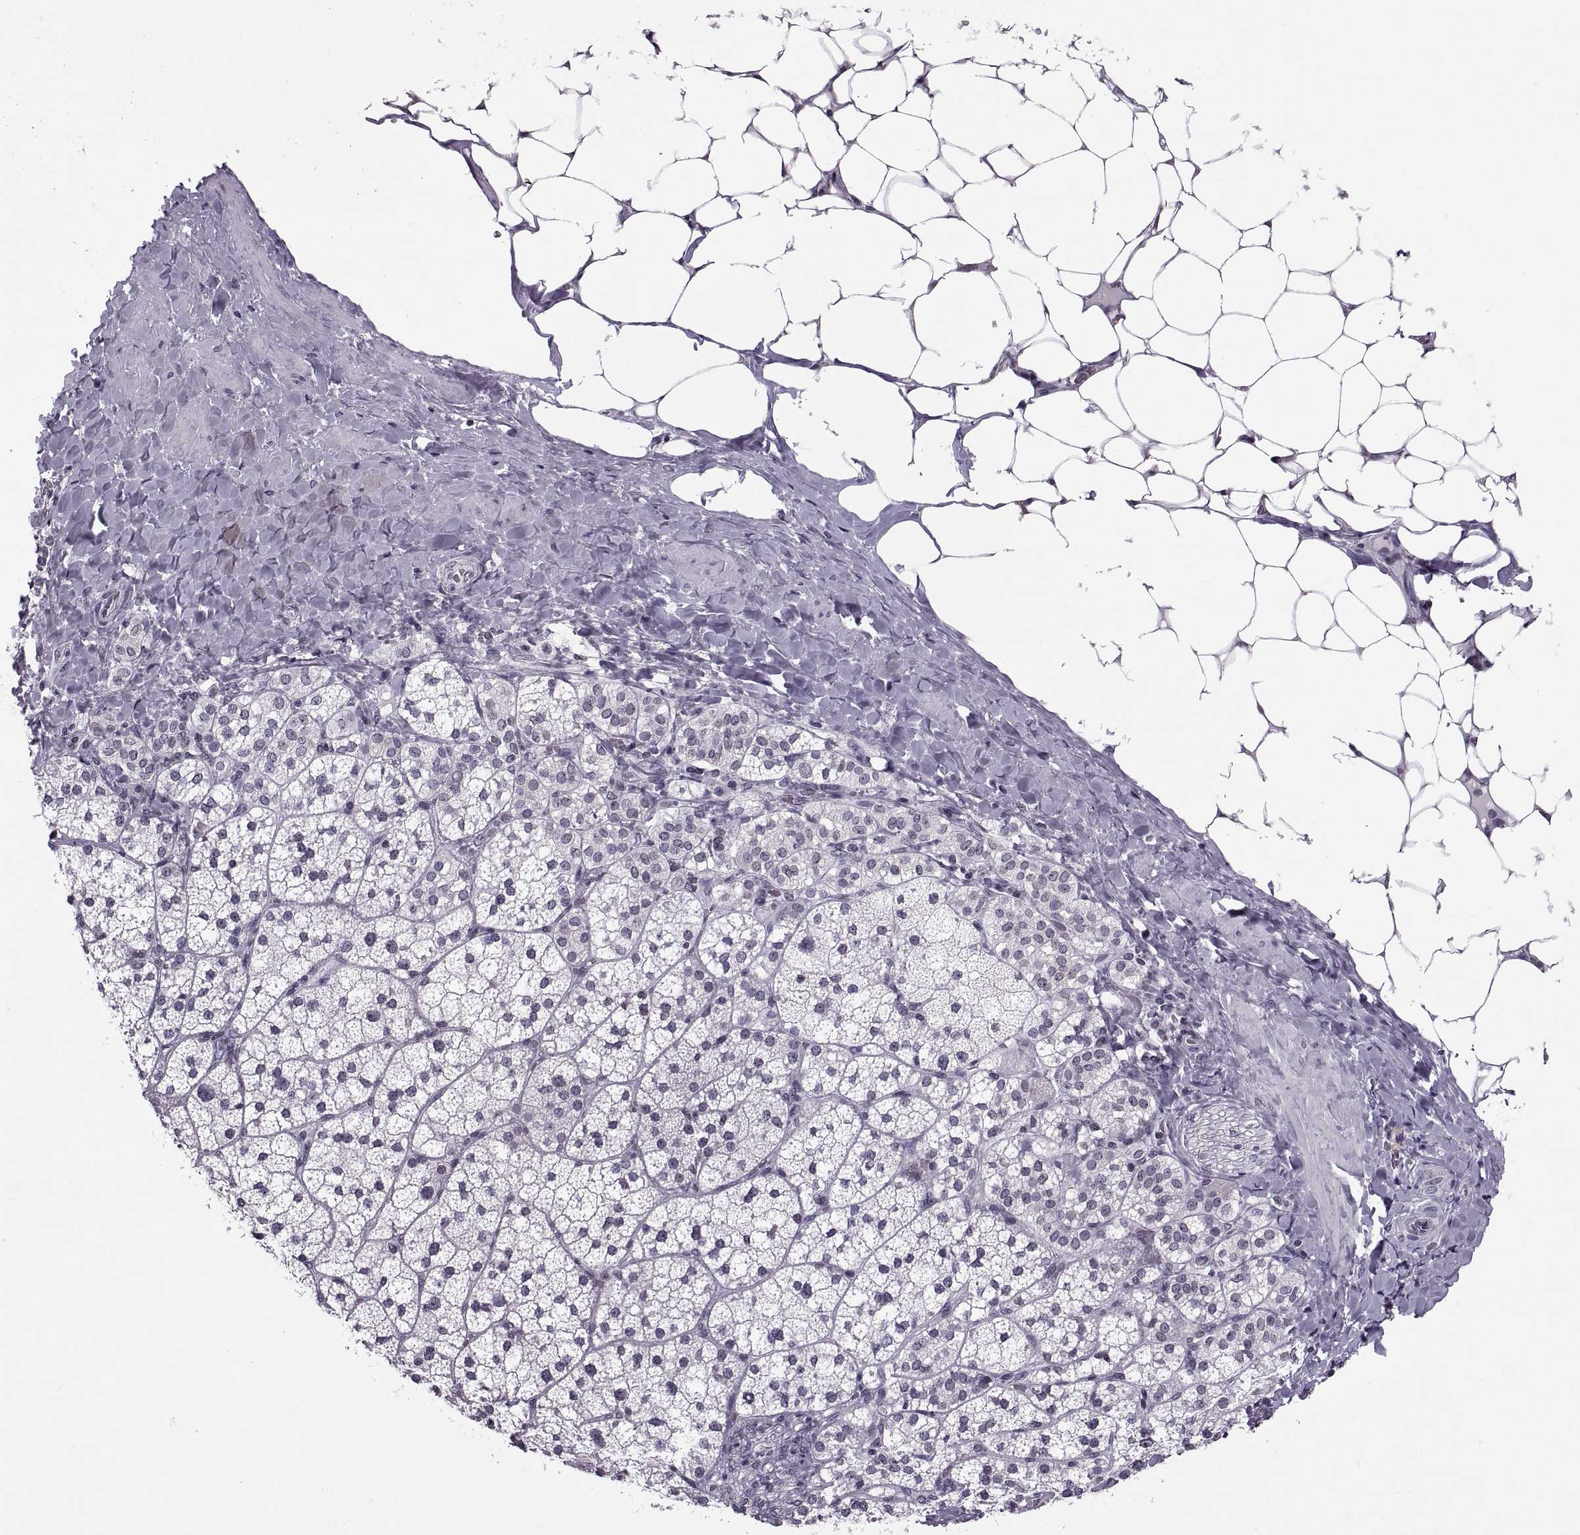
{"staining": {"intensity": "negative", "quantity": "none", "location": "none"}, "tissue": "adrenal gland", "cell_type": "Glandular cells", "image_type": "normal", "snomed": [{"axis": "morphology", "description": "Normal tissue, NOS"}, {"axis": "topography", "description": "Adrenal gland"}], "caption": "The IHC image has no significant positivity in glandular cells of adrenal gland.", "gene": "H1", "patient": {"sex": "male", "age": 53}}